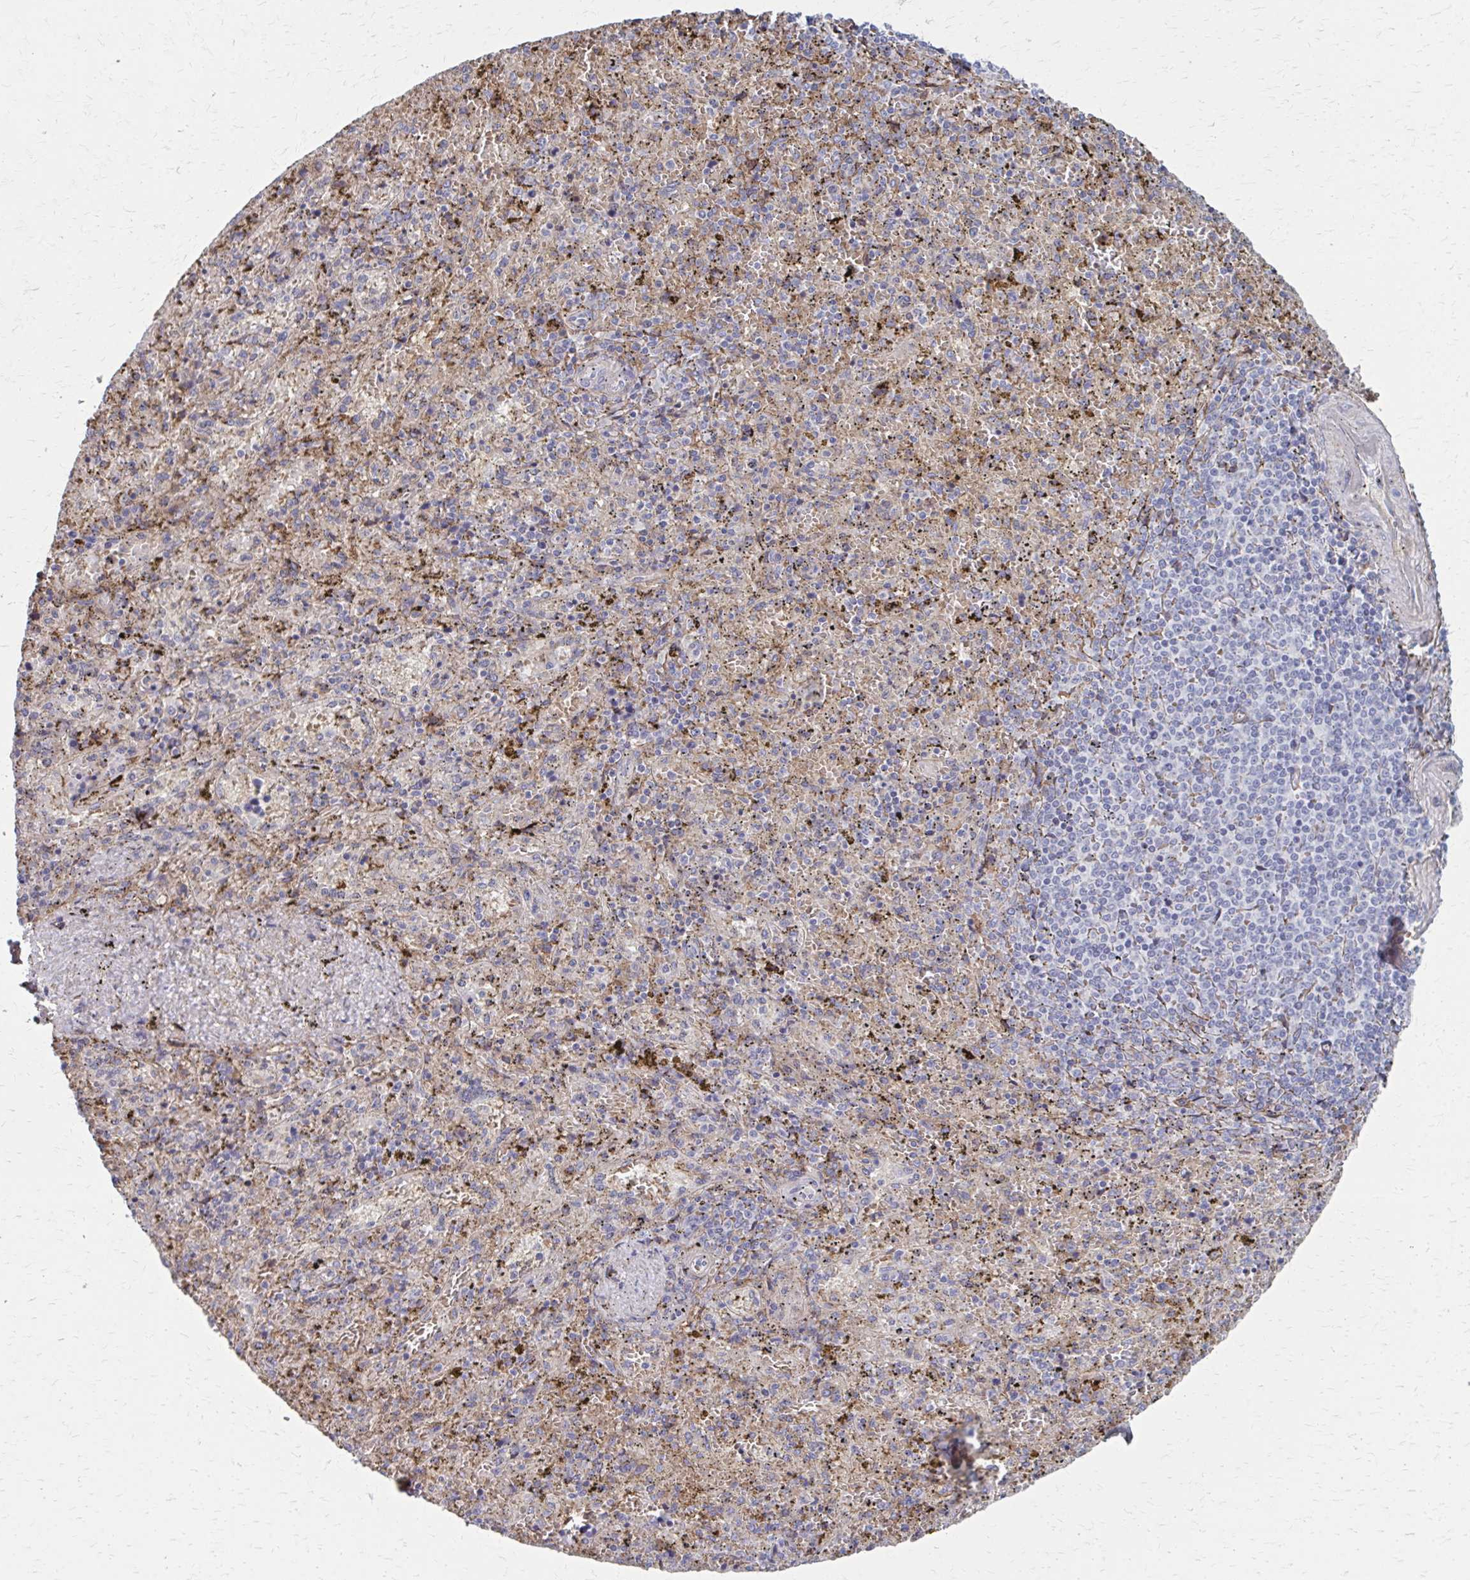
{"staining": {"intensity": "negative", "quantity": "none", "location": "none"}, "tissue": "spleen", "cell_type": "Cells in red pulp", "image_type": "normal", "snomed": [{"axis": "morphology", "description": "Normal tissue, NOS"}, {"axis": "topography", "description": "Spleen"}], "caption": "Histopathology image shows no significant protein expression in cells in red pulp of unremarkable spleen. Nuclei are stained in blue.", "gene": "MMP14", "patient": {"sex": "female", "age": 50}}